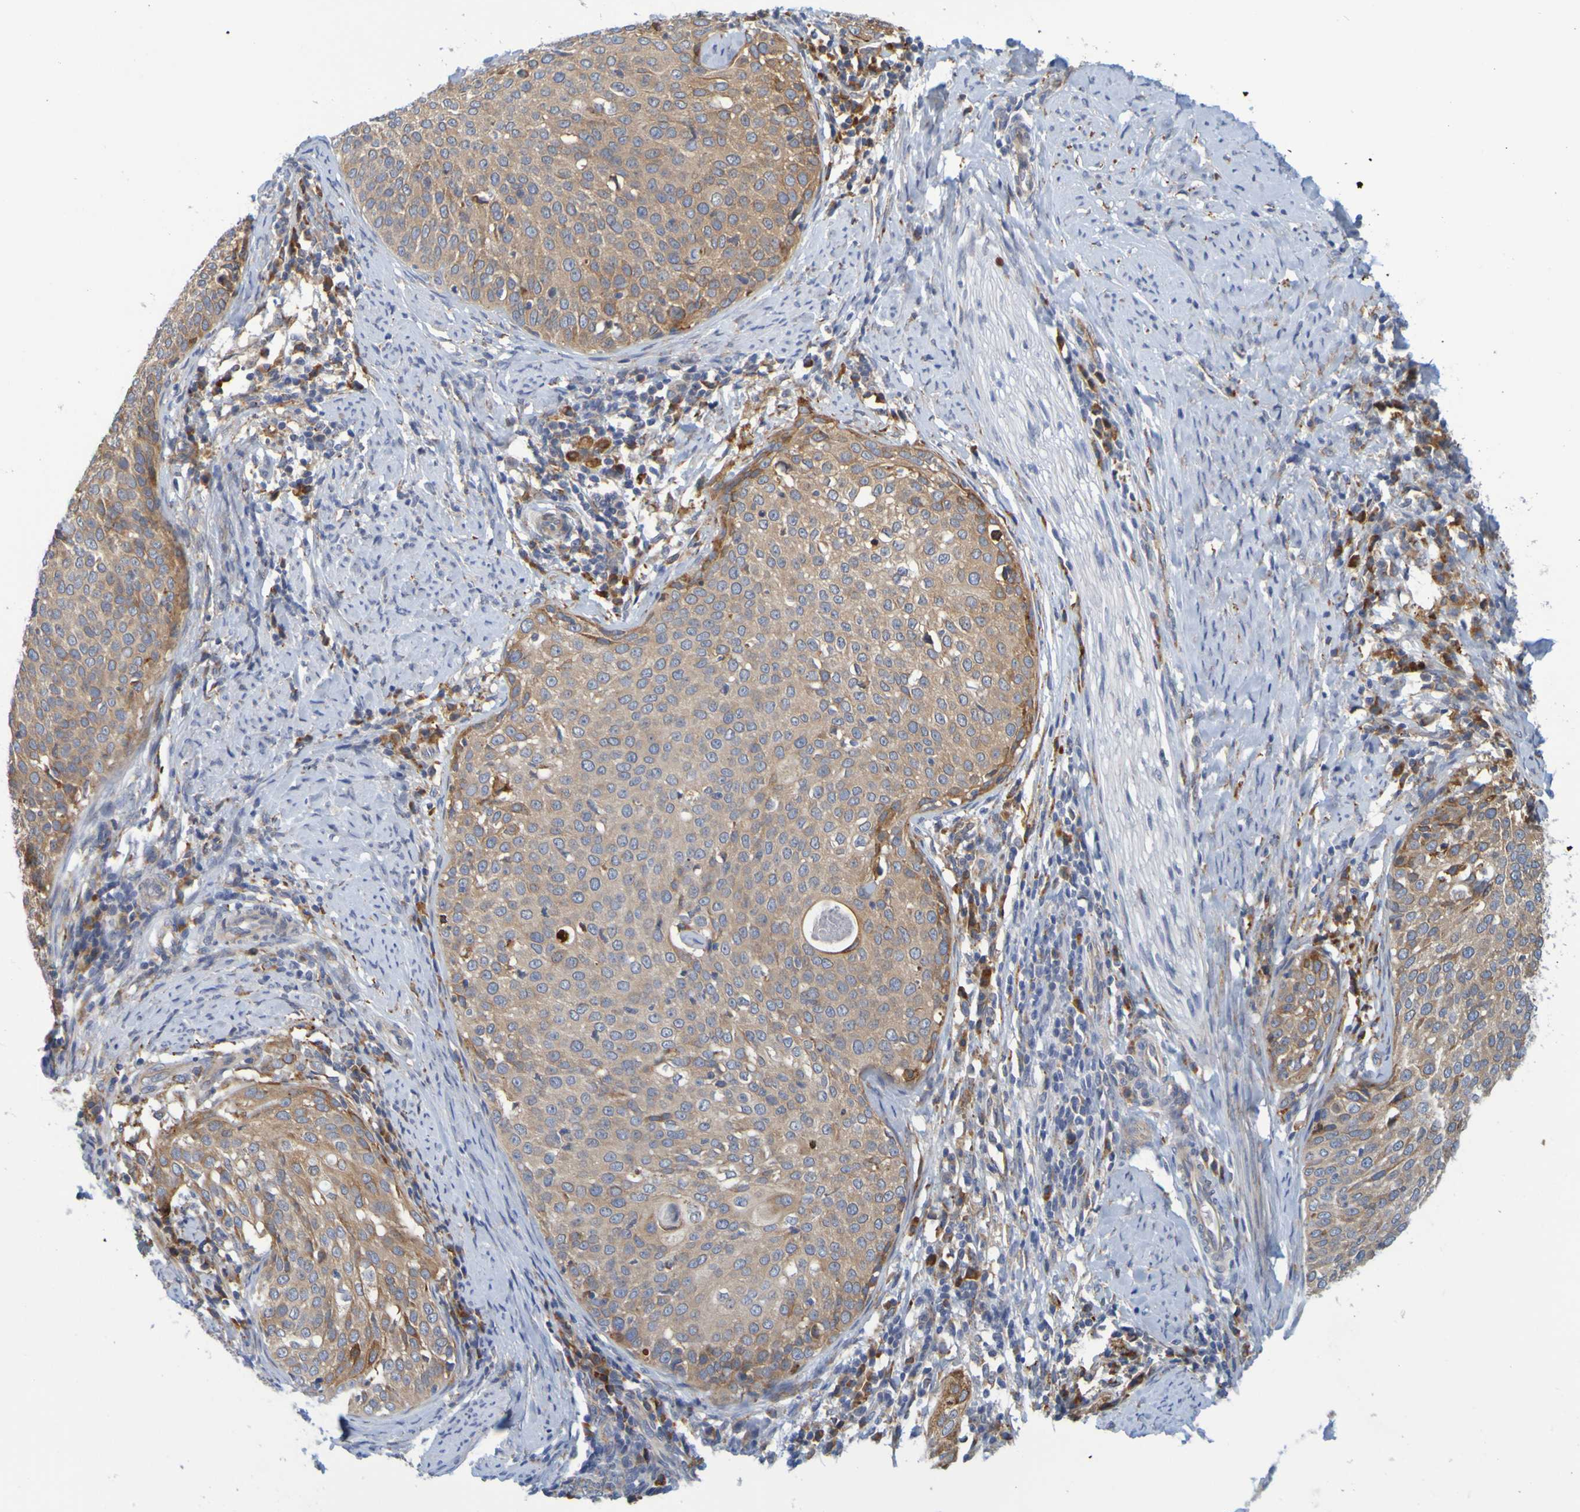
{"staining": {"intensity": "moderate", "quantity": ">75%", "location": "cytoplasmic/membranous"}, "tissue": "cervical cancer", "cell_type": "Tumor cells", "image_type": "cancer", "snomed": [{"axis": "morphology", "description": "Squamous cell carcinoma, NOS"}, {"axis": "topography", "description": "Cervix"}], "caption": "Tumor cells exhibit medium levels of moderate cytoplasmic/membranous positivity in about >75% of cells in cervical cancer. Using DAB (3,3'-diaminobenzidine) (brown) and hematoxylin (blue) stains, captured at high magnification using brightfield microscopy.", "gene": "SIL1", "patient": {"sex": "female", "age": 51}}